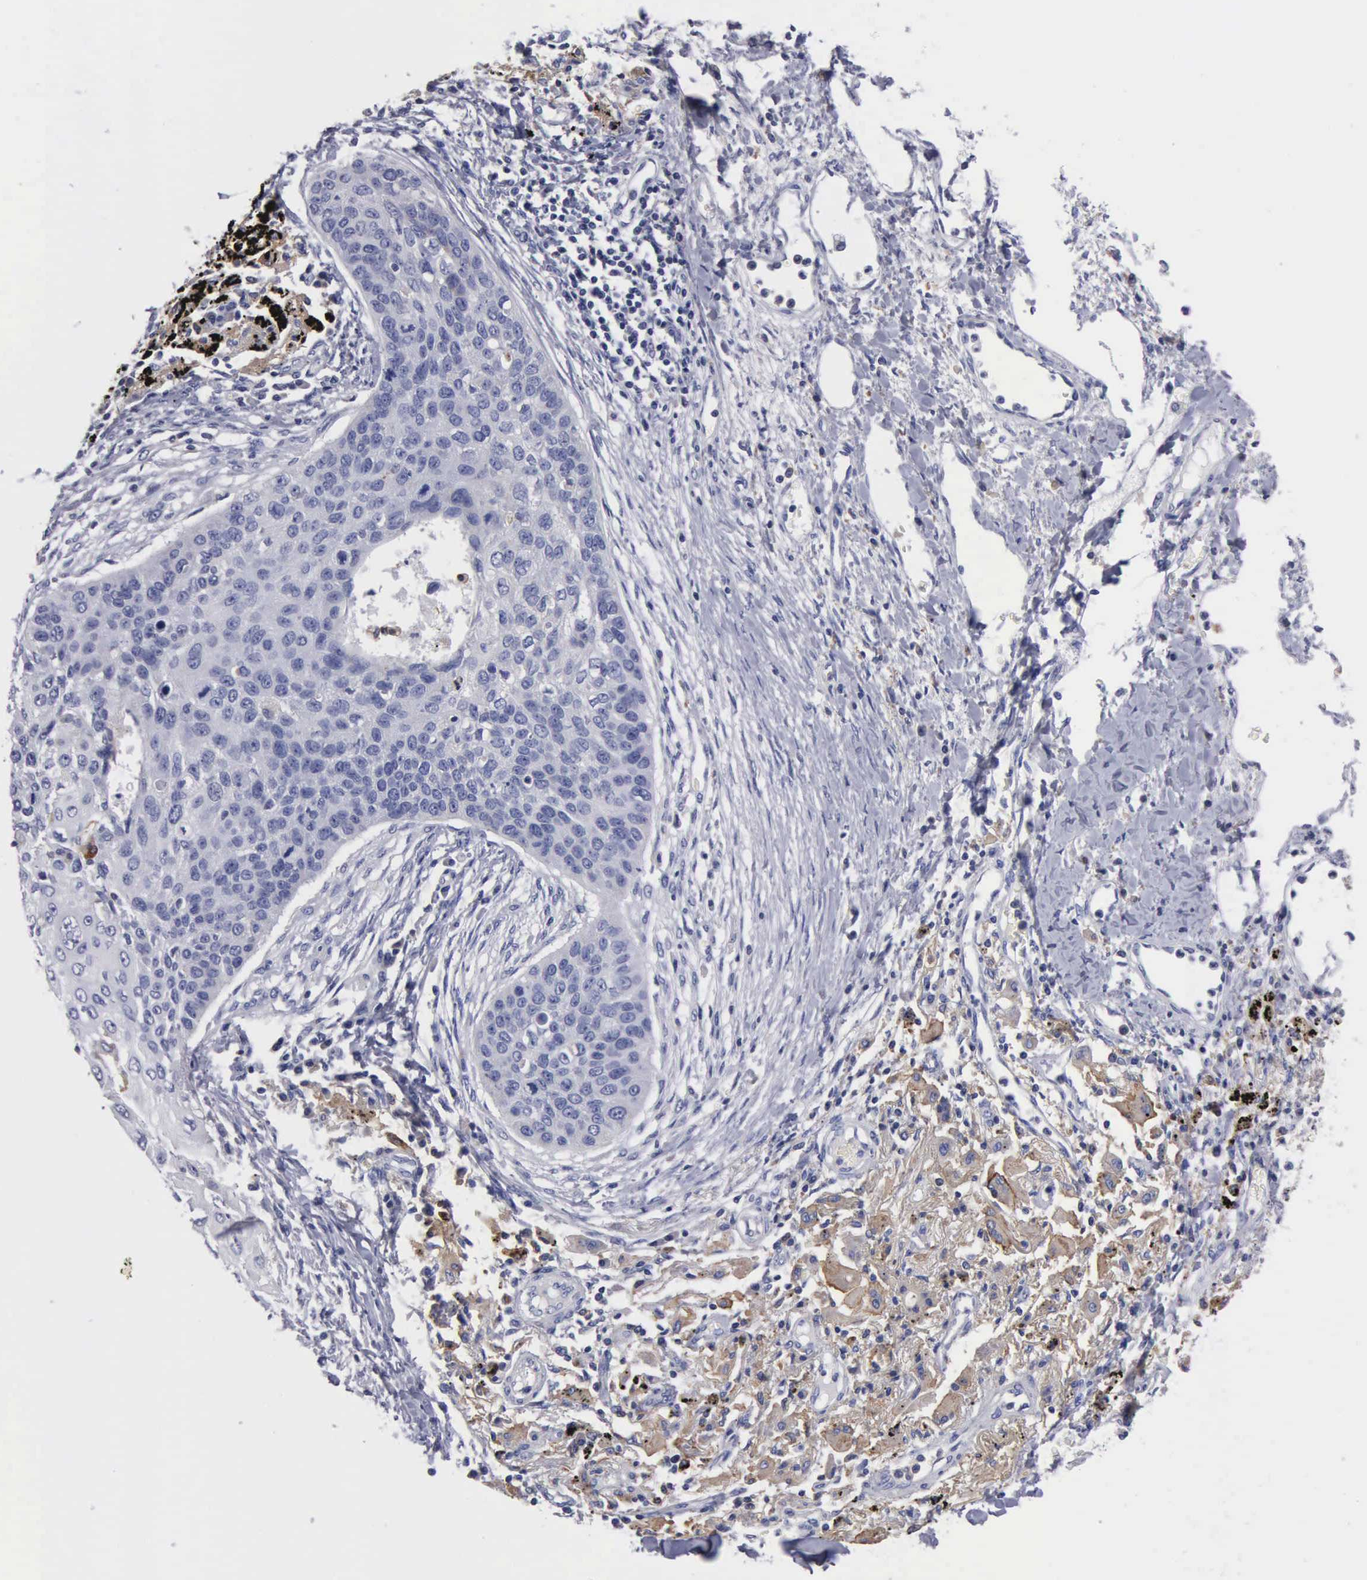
{"staining": {"intensity": "negative", "quantity": "none", "location": "none"}, "tissue": "lung cancer", "cell_type": "Tumor cells", "image_type": "cancer", "snomed": [{"axis": "morphology", "description": "Squamous cell carcinoma, NOS"}, {"axis": "topography", "description": "Lung"}], "caption": "A histopathology image of squamous cell carcinoma (lung) stained for a protein demonstrates no brown staining in tumor cells.", "gene": "PTGS2", "patient": {"sex": "male", "age": 71}}